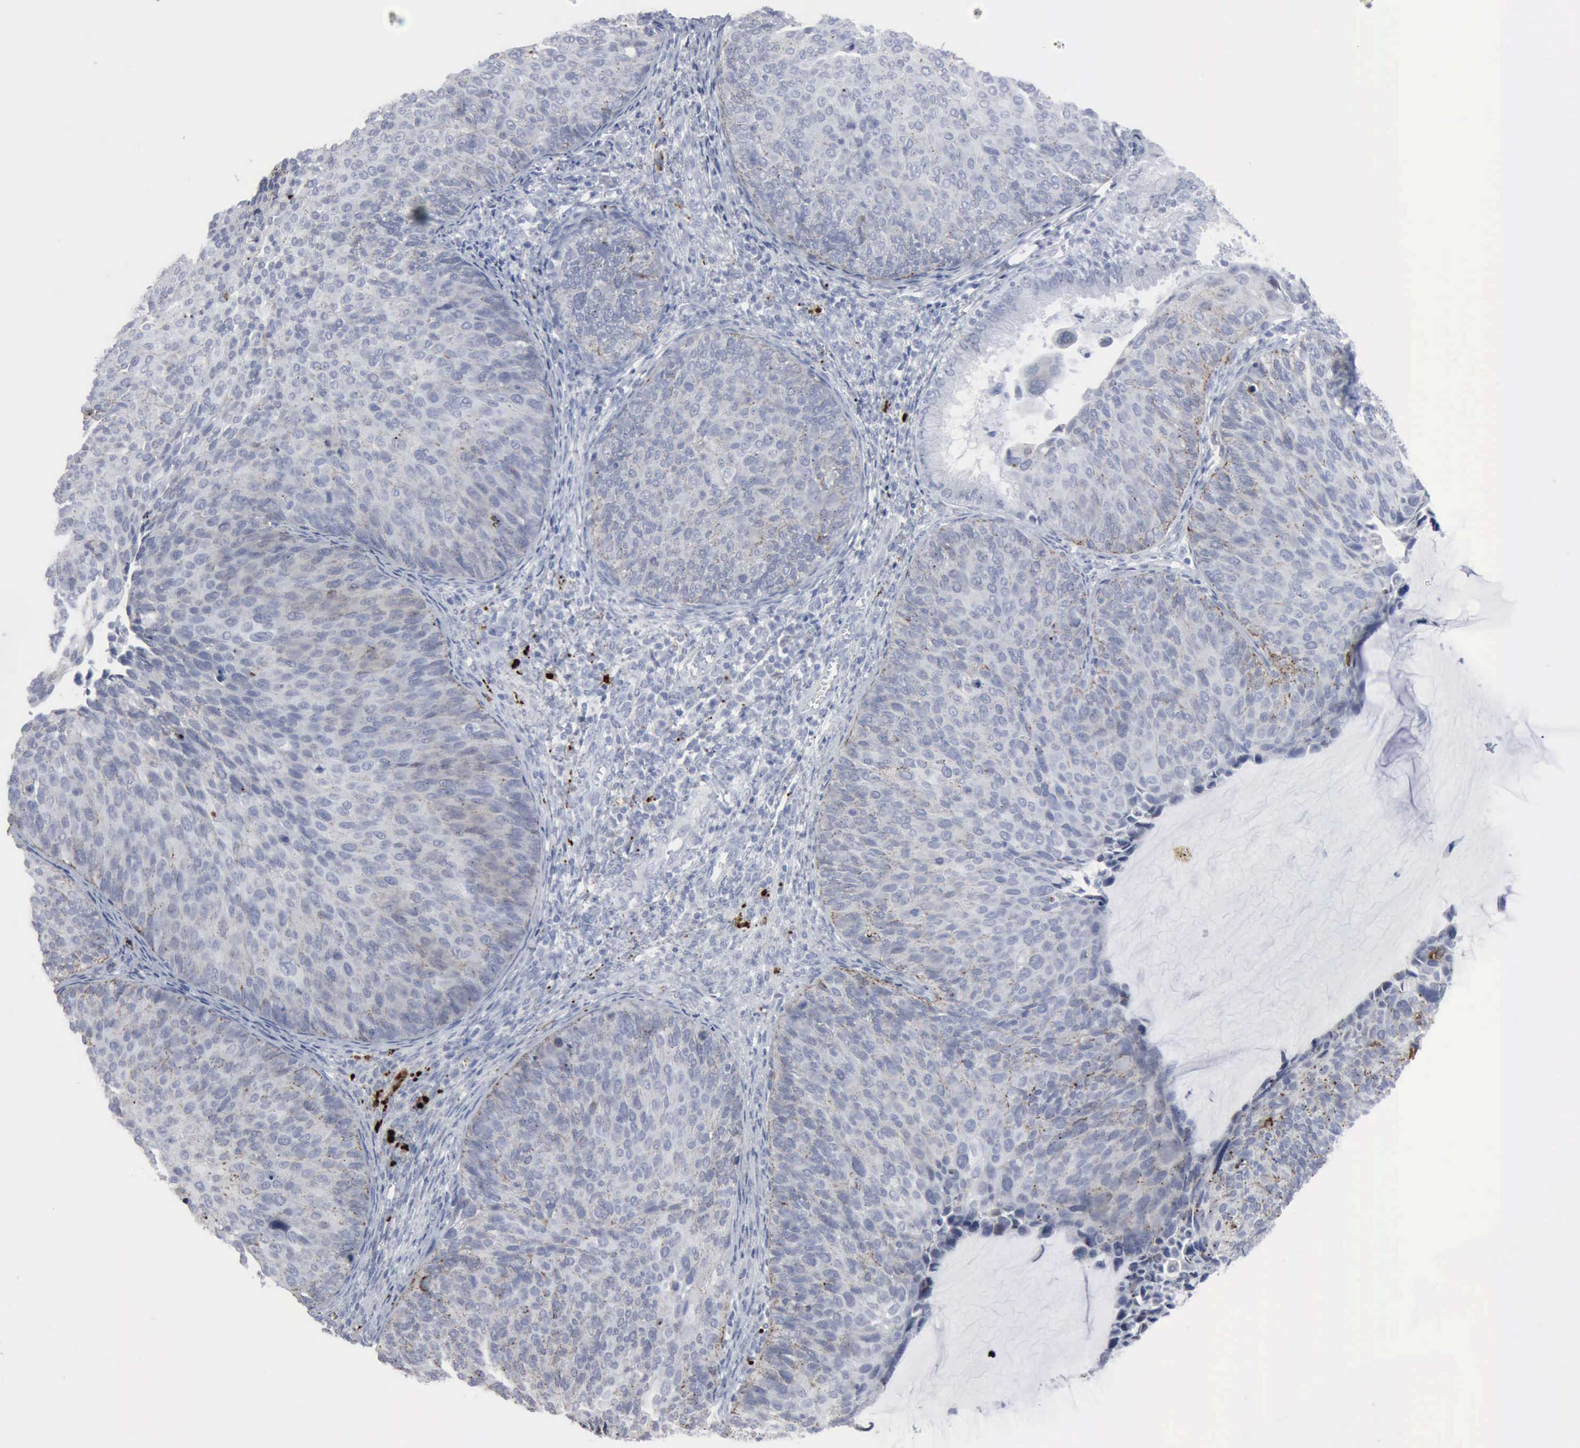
{"staining": {"intensity": "weak", "quantity": "<25%", "location": "cytoplasmic/membranous"}, "tissue": "cervical cancer", "cell_type": "Tumor cells", "image_type": "cancer", "snomed": [{"axis": "morphology", "description": "Squamous cell carcinoma, NOS"}, {"axis": "topography", "description": "Cervix"}], "caption": "DAB (3,3'-diaminobenzidine) immunohistochemical staining of cervical squamous cell carcinoma exhibits no significant expression in tumor cells.", "gene": "GLA", "patient": {"sex": "female", "age": 36}}